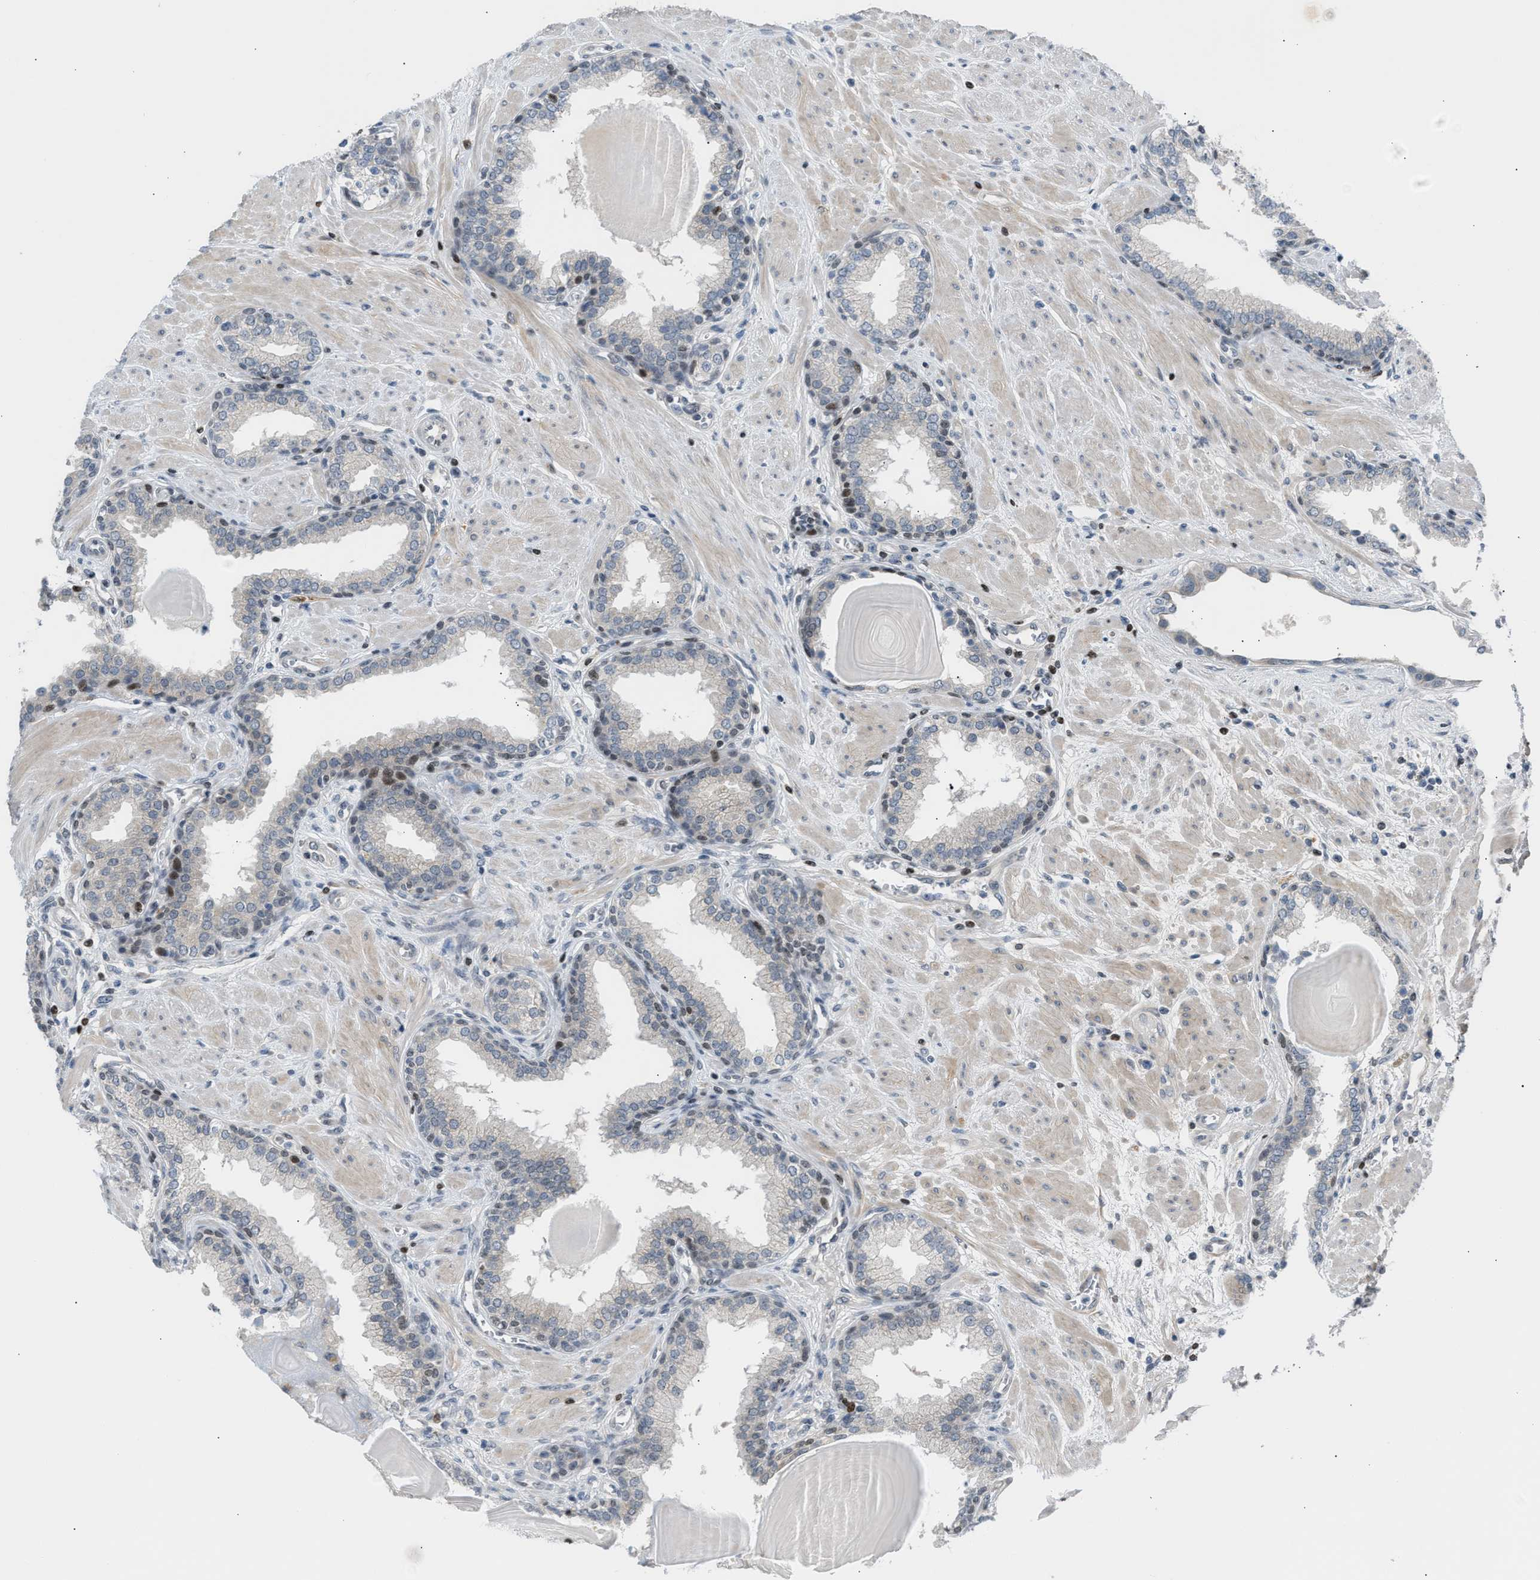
{"staining": {"intensity": "weak", "quantity": "<25%", "location": "nuclear"}, "tissue": "prostate", "cell_type": "Glandular cells", "image_type": "normal", "snomed": [{"axis": "morphology", "description": "Normal tissue, NOS"}, {"axis": "topography", "description": "Prostate"}], "caption": "Photomicrograph shows no protein positivity in glandular cells of normal prostate. (DAB (3,3'-diaminobenzidine) immunohistochemistry, high magnification).", "gene": "NPS", "patient": {"sex": "male", "age": 51}}